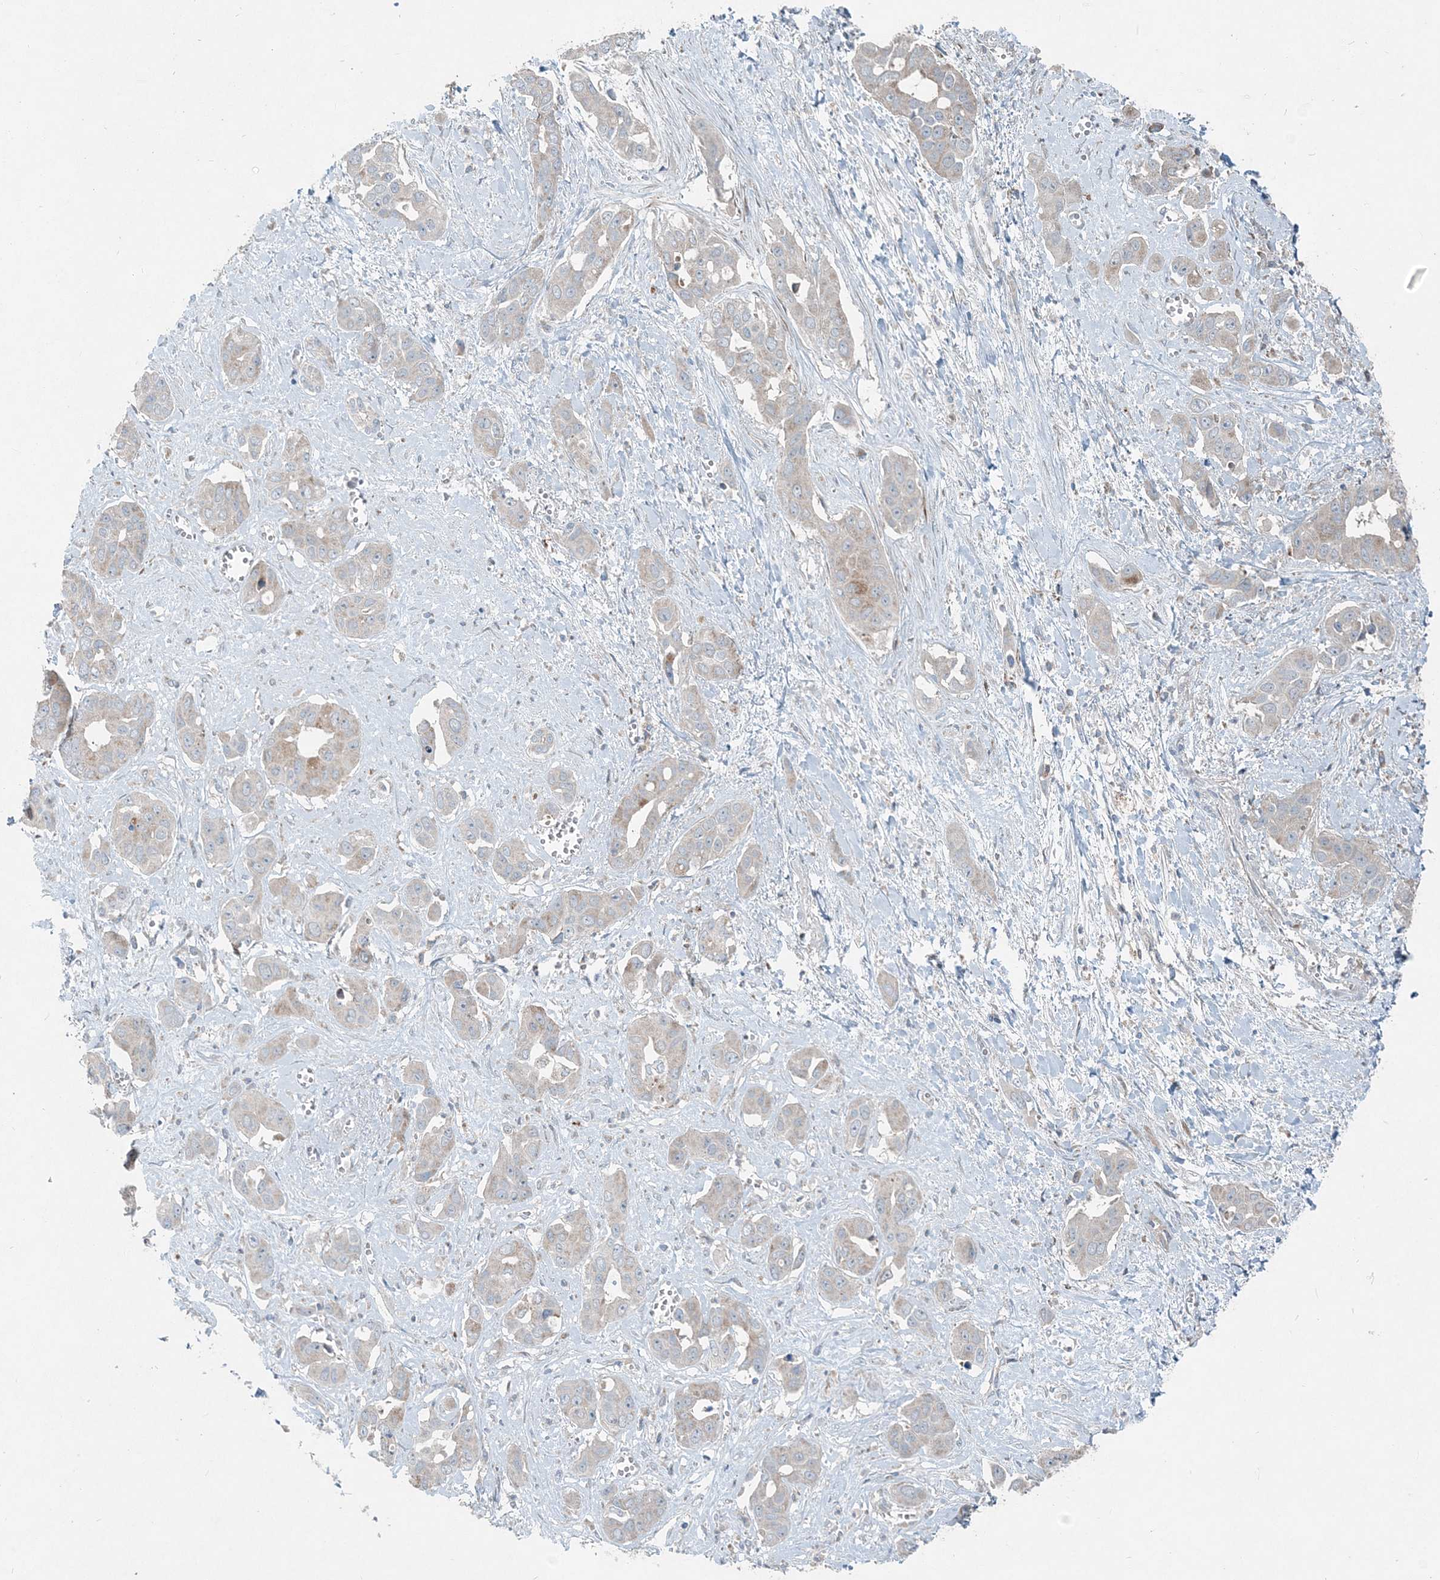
{"staining": {"intensity": "weak", "quantity": ">75%", "location": "cytoplasmic/membranous"}, "tissue": "liver cancer", "cell_type": "Tumor cells", "image_type": "cancer", "snomed": [{"axis": "morphology", "description": "Cholangiocarcinoma"}, {"axis": "topography", "description": "Liver"}], "caption": "Protein staining demonstrates weak cytoplasmic/membranous staining in about >75% of tumor cells in cholangiocarcinoma (liver).", "gene": "INTU", "patient": {"sex": "female", "age": 52}}